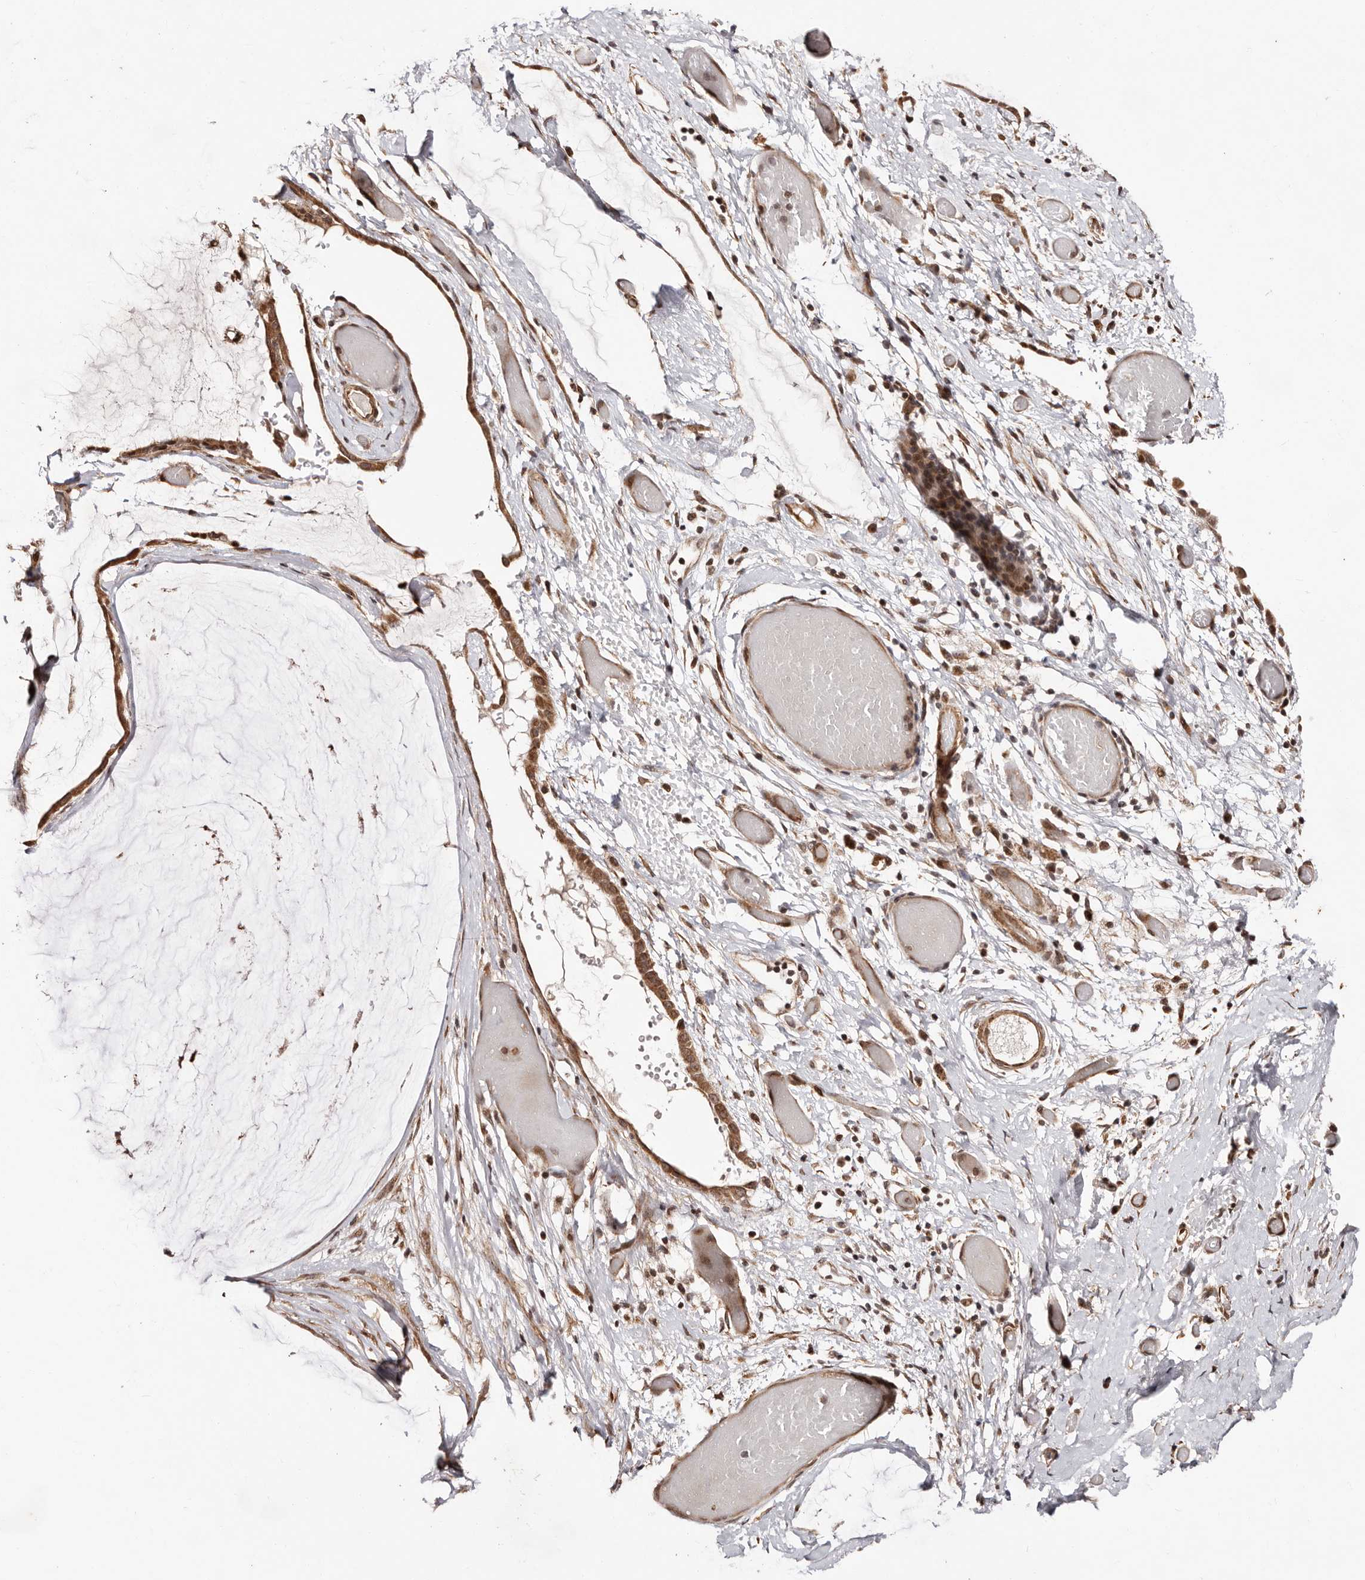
{"staining": {"intensity": "moderate", "quantity": ">75%", "location": "cytoplasmic/membranous"}, "tissue": "ovarian cancer", "cell_type": "Tumor cells", "image_type": "cancer", "snomed": [{"axis": "morphology", "description": "Cystadenocarcinoma, mucinous, NOS"}, {"axis": "topography", "description": "Ovary"}], "caption": "An image of human ovarian mucinous cystadenocarcinoma stained for a protein displays moderate cytoplasmic/membranous brown staining in tumor cells.", "gene": "HIVEP3", "patient": {"sex": "female", "age": 39}}